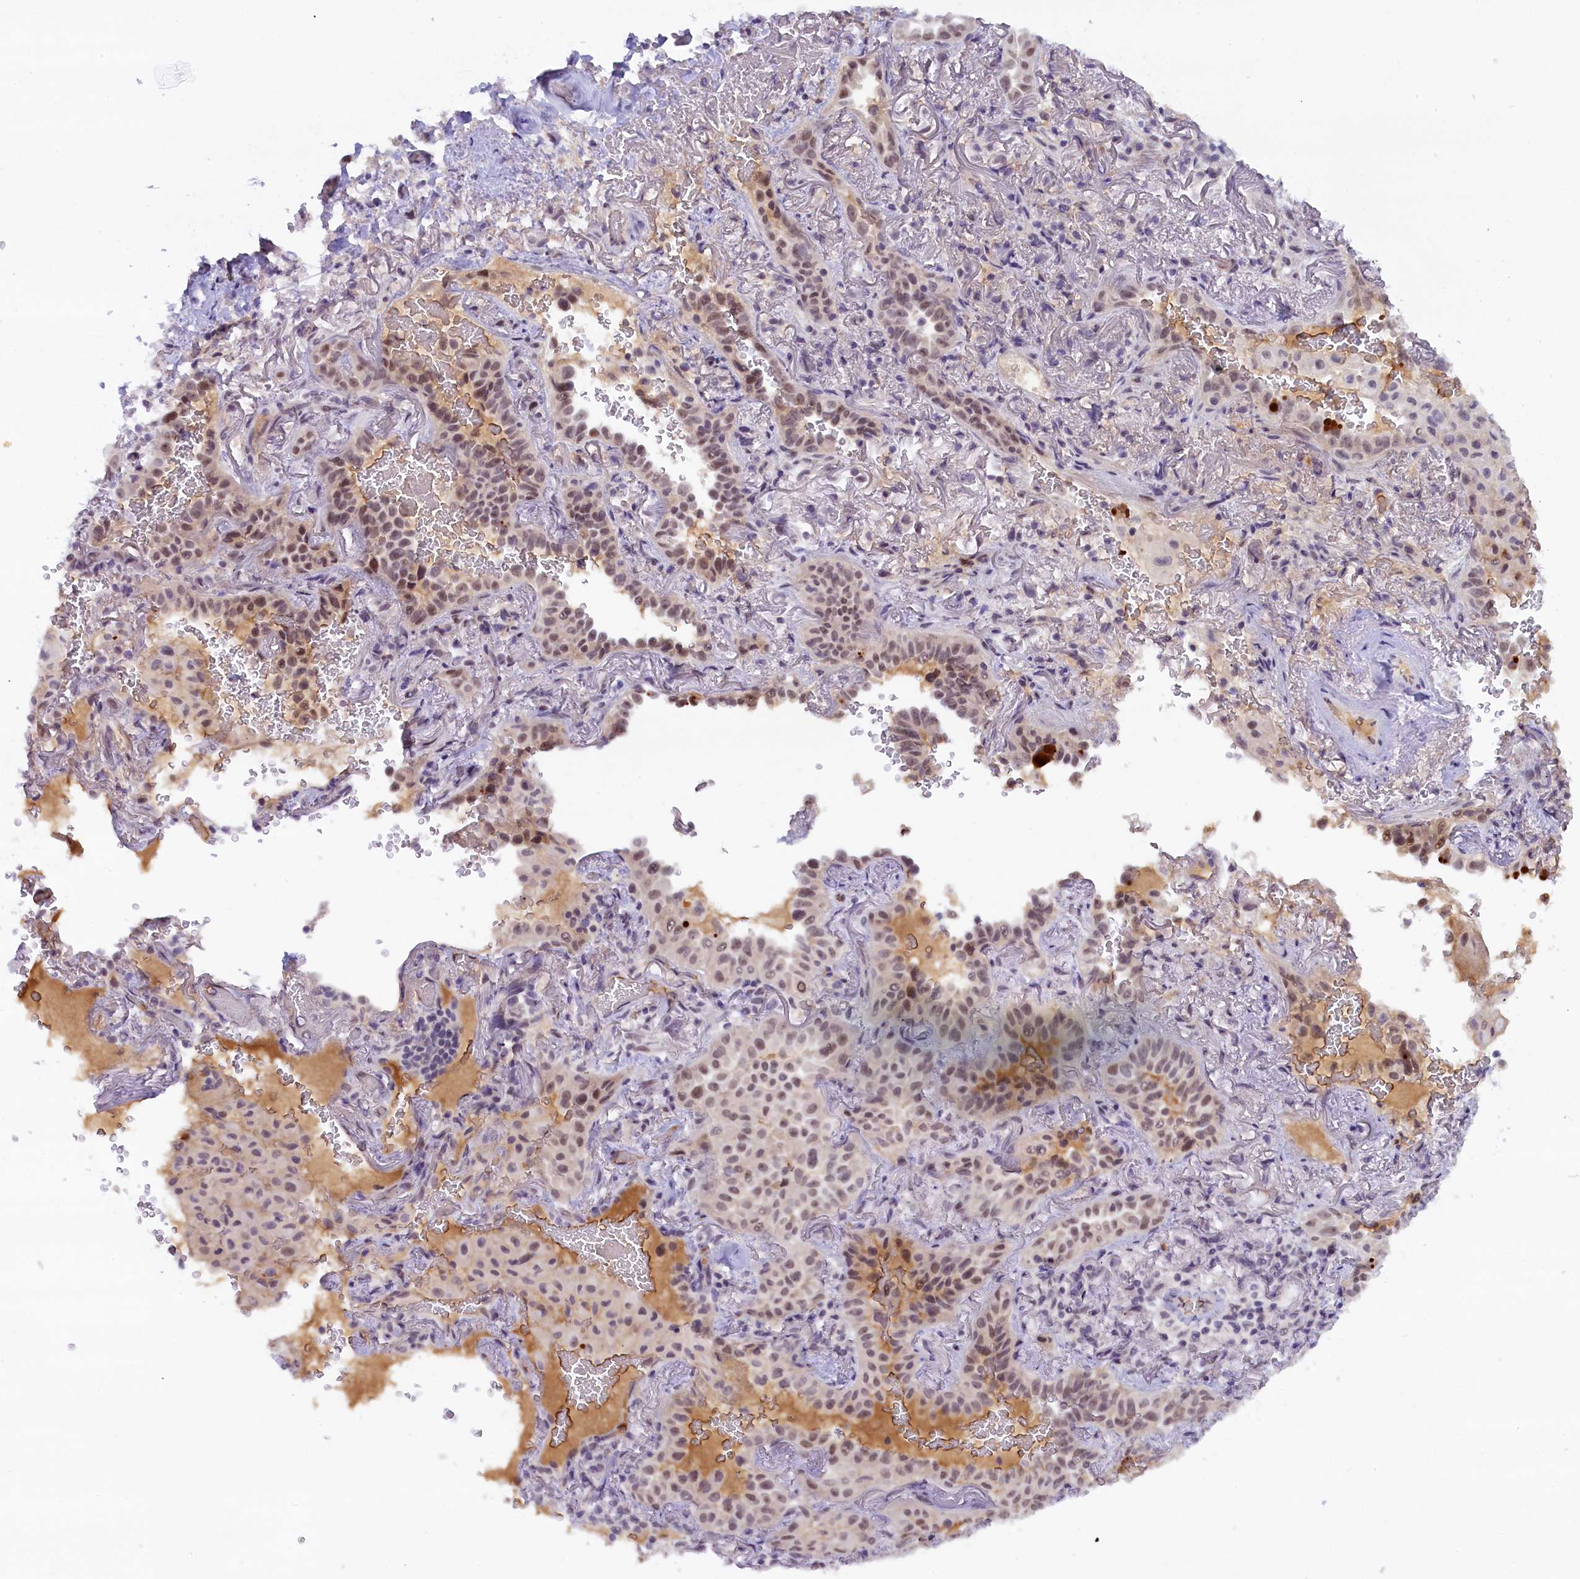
{"staining": {"intensity": "moderate", "quantity": ">75%", "location": "nuclear"}, "tissue": "lung cancer", "cell_type": "Tumor cells", "image_type": "cancer", "snomed": [{"axis": "morphology", "description": "Adenocarcinoma, NOS"}, {"axis": "topography", "description": "Lung"}], "caption": "Lung adenocarcinoma stained with a protein marker demonstrates moderate staining in tumor cells.", "gene": "CRAMP1", "patient": {"sex": "female", "age": 69}}